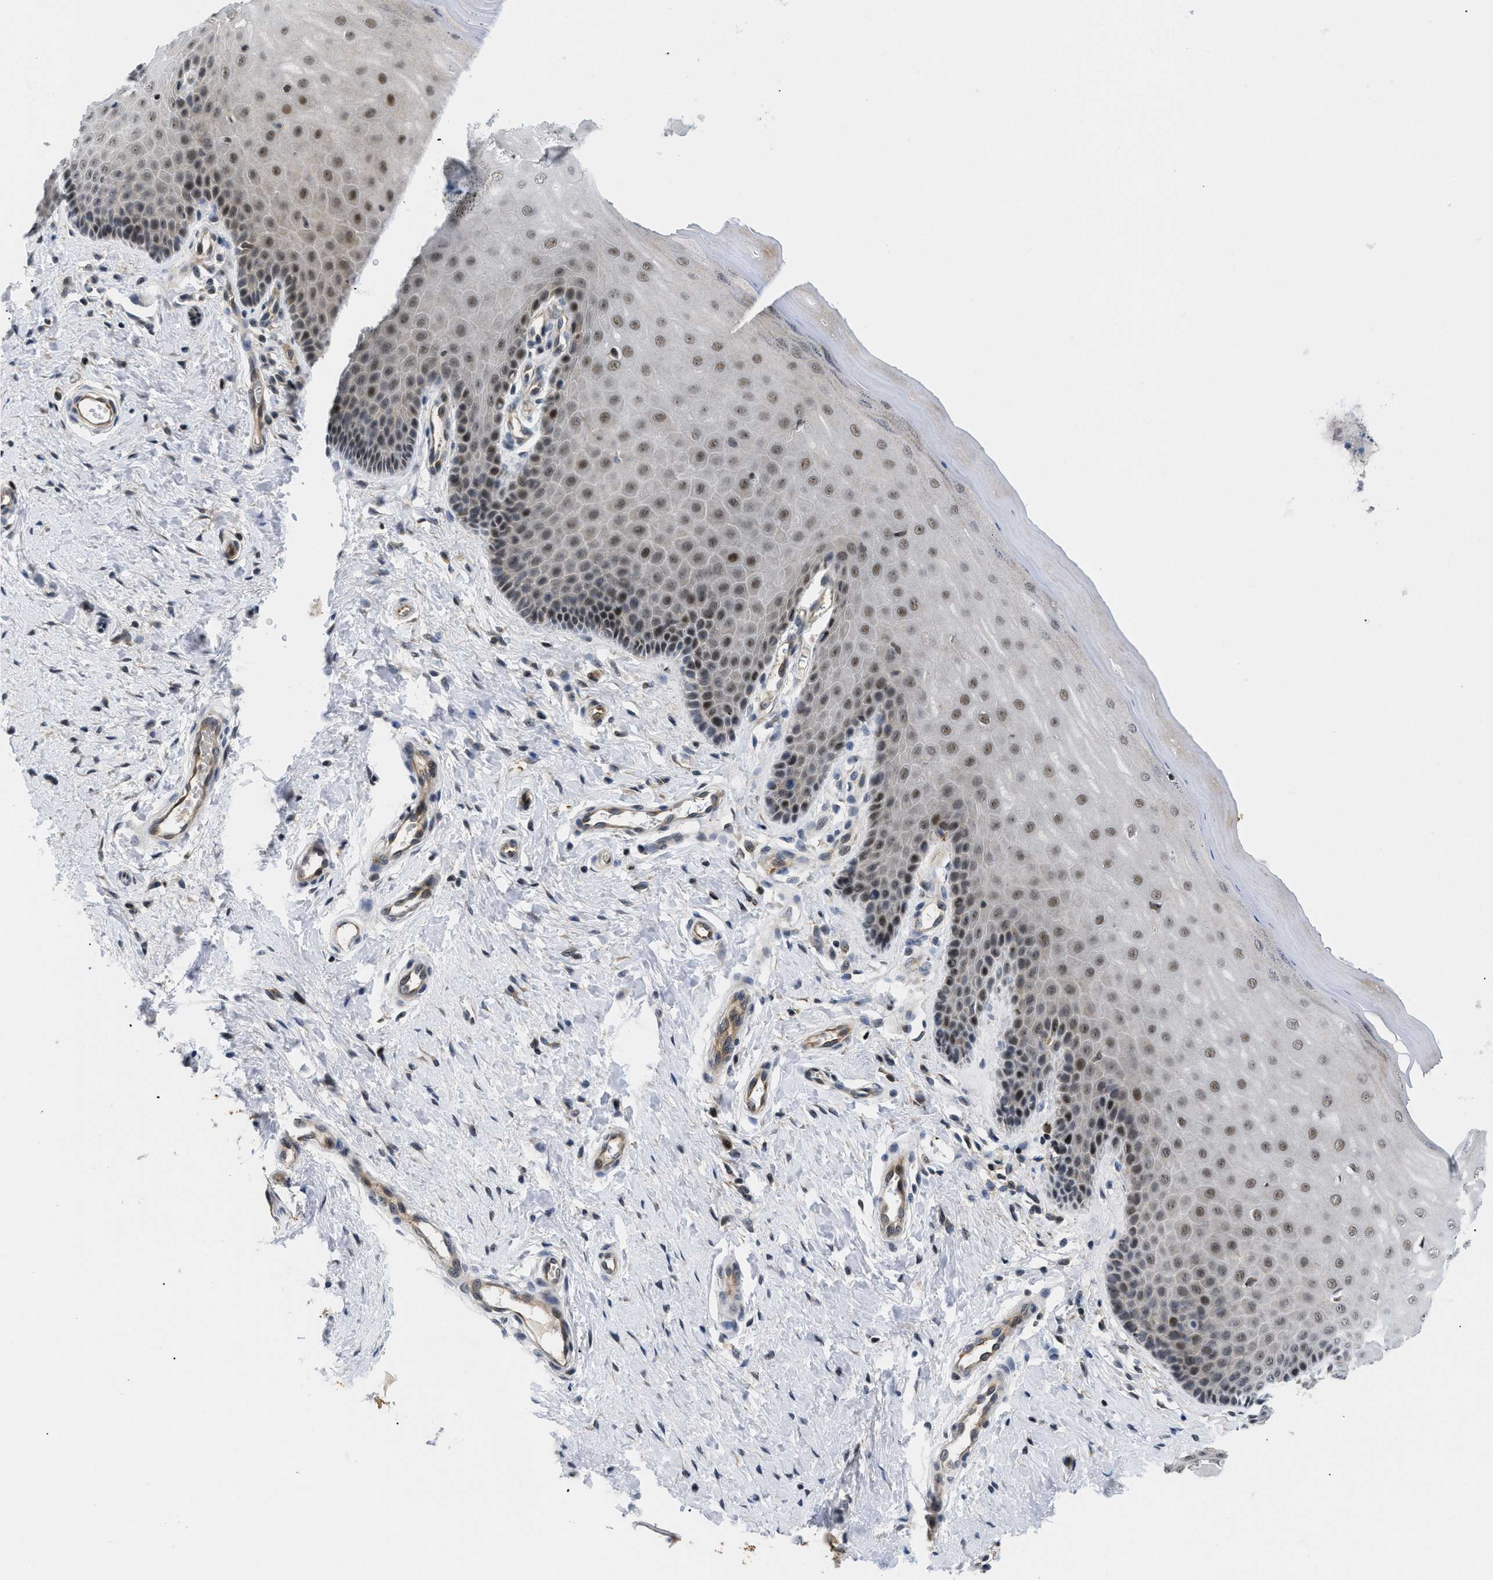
{"staining": {"intensity": "moderate", "quantity": "25%-75%", "location": "nuclear"}, "tissue": "cervix", "cell_type": "Glandular cells", "image_type": "normal", "snomed": [{"axis": "morphology", "description": "Normal tissue, NOS"}, {"axis": "topography", "description": "Cervix"}], "caption": "Glandular cells reveal moderate nuclear positivity in about 25%-75% of cells in benign cervix. Nuclei are stained in blue.", "gene": "SLC29A2", "patient": {"sex": "female", "age": 55}}